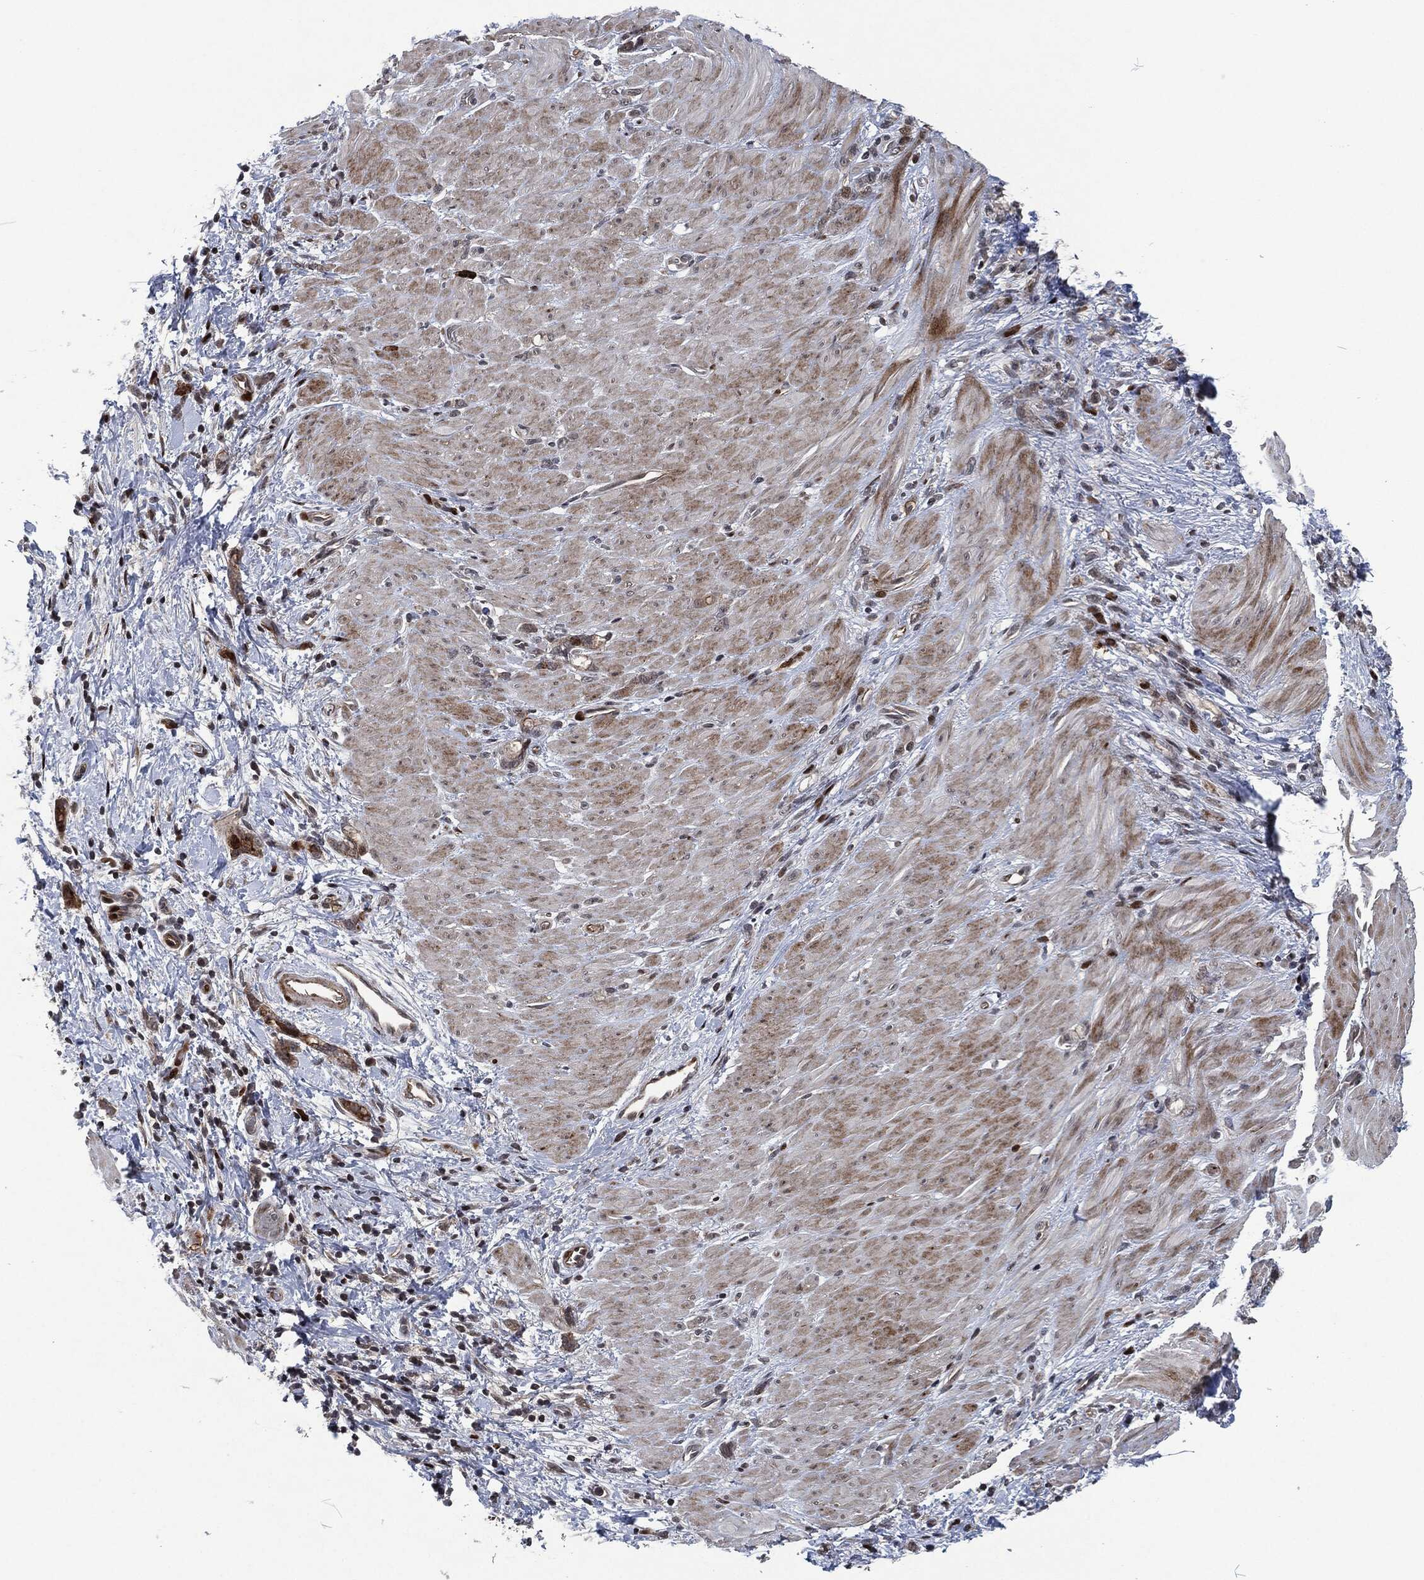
{"staining": {"intensity": "negative", "quantity": "none", "location": "none"}, "tissue": "stomach cancer", "cell_type": "Tumor cells", "image_type": "cancer", "snomed": [{"axis": "morphology", "description": "Normal tissue, NOS"}, {"axis": "morphology", "description": "Adenocarcinoma, NOS"}, {"axis": "topography", "description": "Stomach"}], "caption": "This is an IHC image of adenocarcinoma (stomach). There is no positivity in tumor cells.", "gene": "EGFR", "patient": {"sex": "male", "age": 67}}